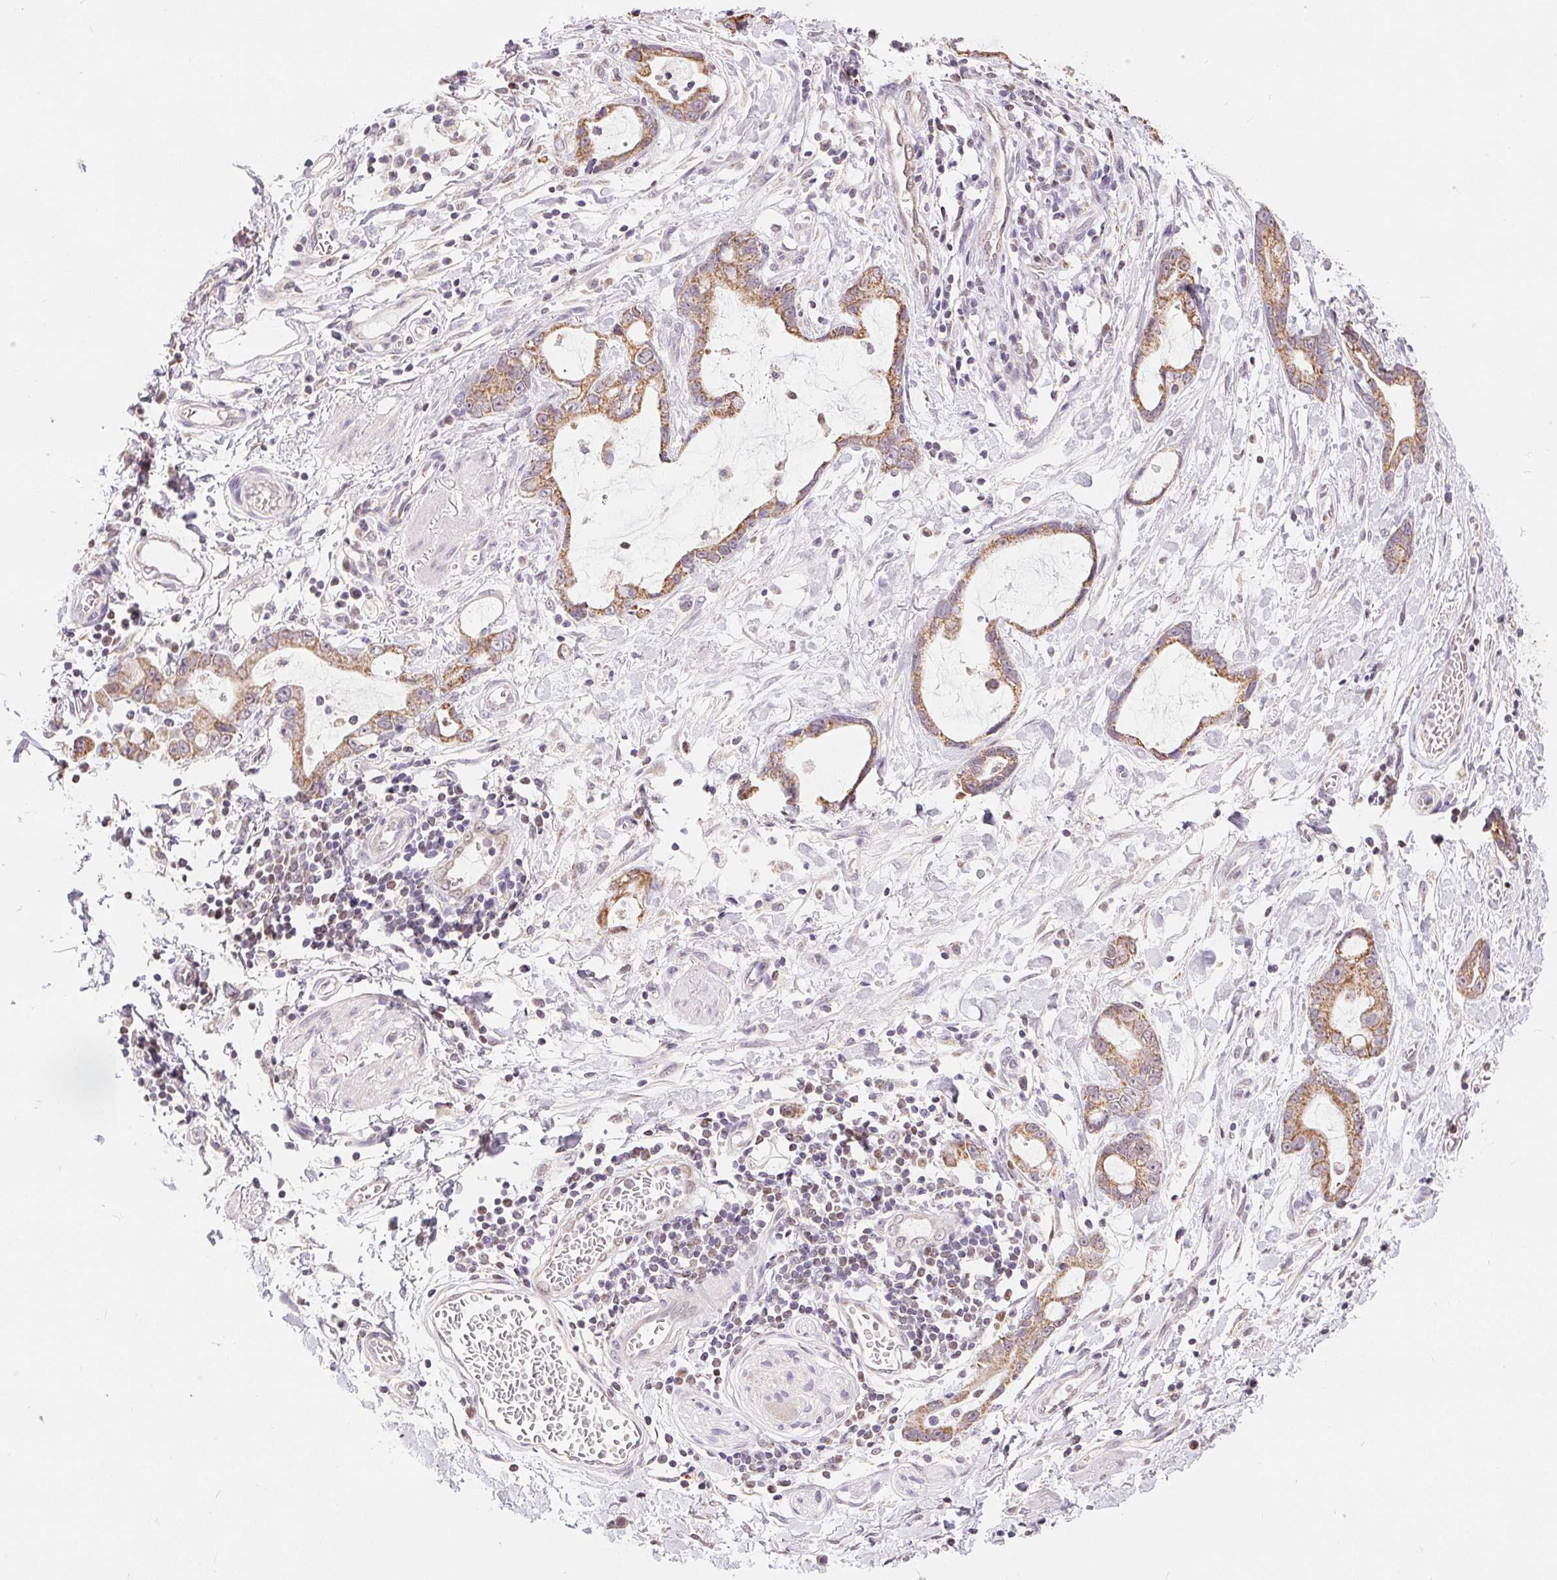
{"staining": {"intensity": "moderate", "quantity": ">75%", "location": "cytoplasmic/membranous"}, "tissue": "stomach cancer", "cell_type": "Tumor cells", "image_type": "cancer", "snomed": [{"axis": "morphology", "description": "Adenocarcinoma, NOS"}, {"axis": "topography", "description": "Stomach"}], "caption": "High-magnification brightfield microscopy of stomach cancer stained with DAB (3,3'-diaminobenzidine) (brown) and counterstained with hematoxylin (blue). tumor cells exhibit moderate cytoplasmic/membranous positivity is seen in approximately>75% of cells.", "gene": "POU2F2", "patient": {"sex": "male", "age": 55}}